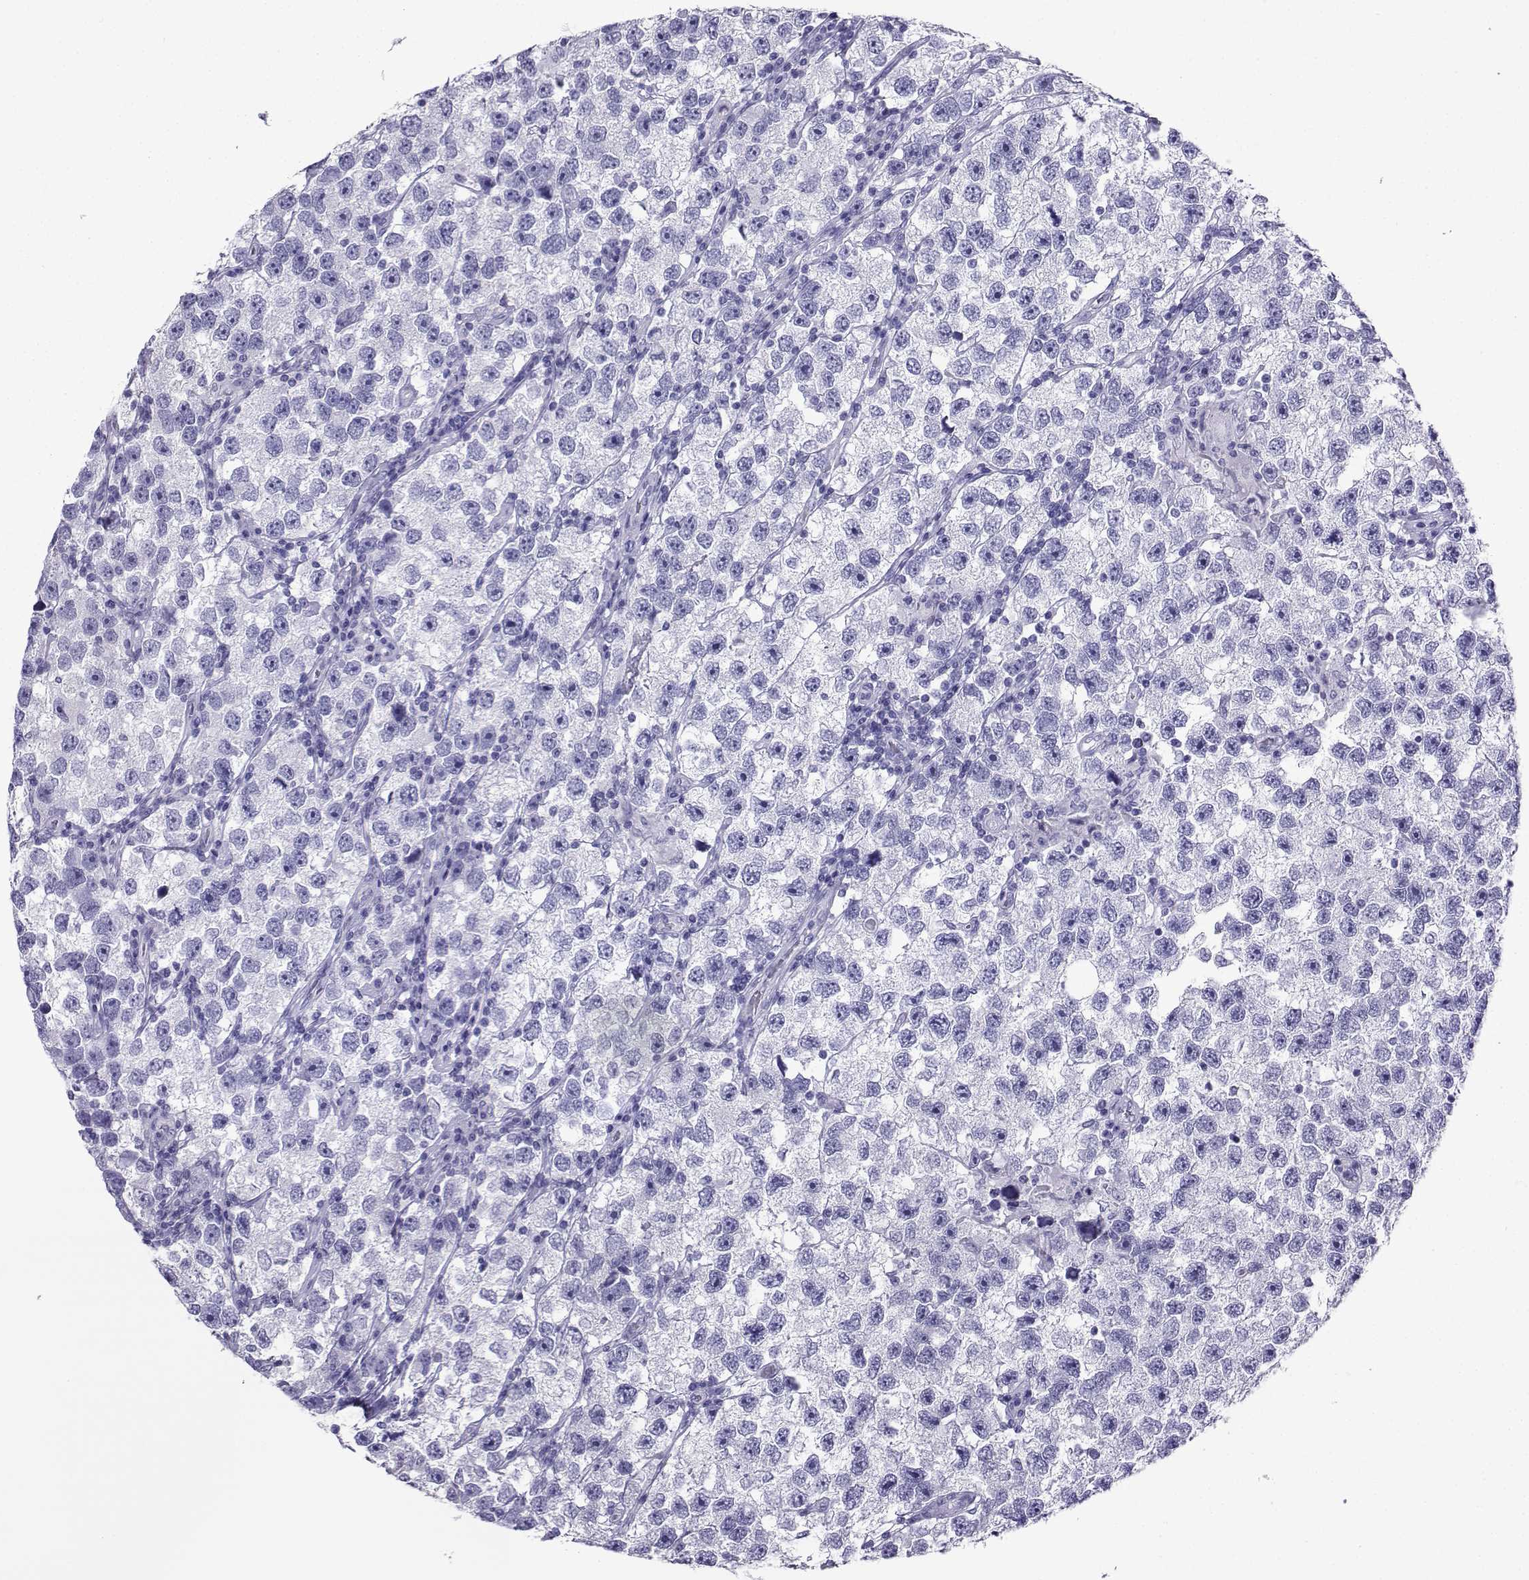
{"staining": {"intensity": "negative", "quantity": "none", "location": "none"}, "tissue": "testis cancer", "cell_type": "Tumor cells", "image_type": "cancer", "snomed": [{"axis": "morphology", "description": "Seminoma, NOS"}, {"axis": "topography", "description": "Testis"}], "caption": "This is an immunohistochemistry histopathology image of seminoma (testis). There is no expression in tumor cells.", "gene": "CD109", "patient": {"sex": "male", "age": 26}}